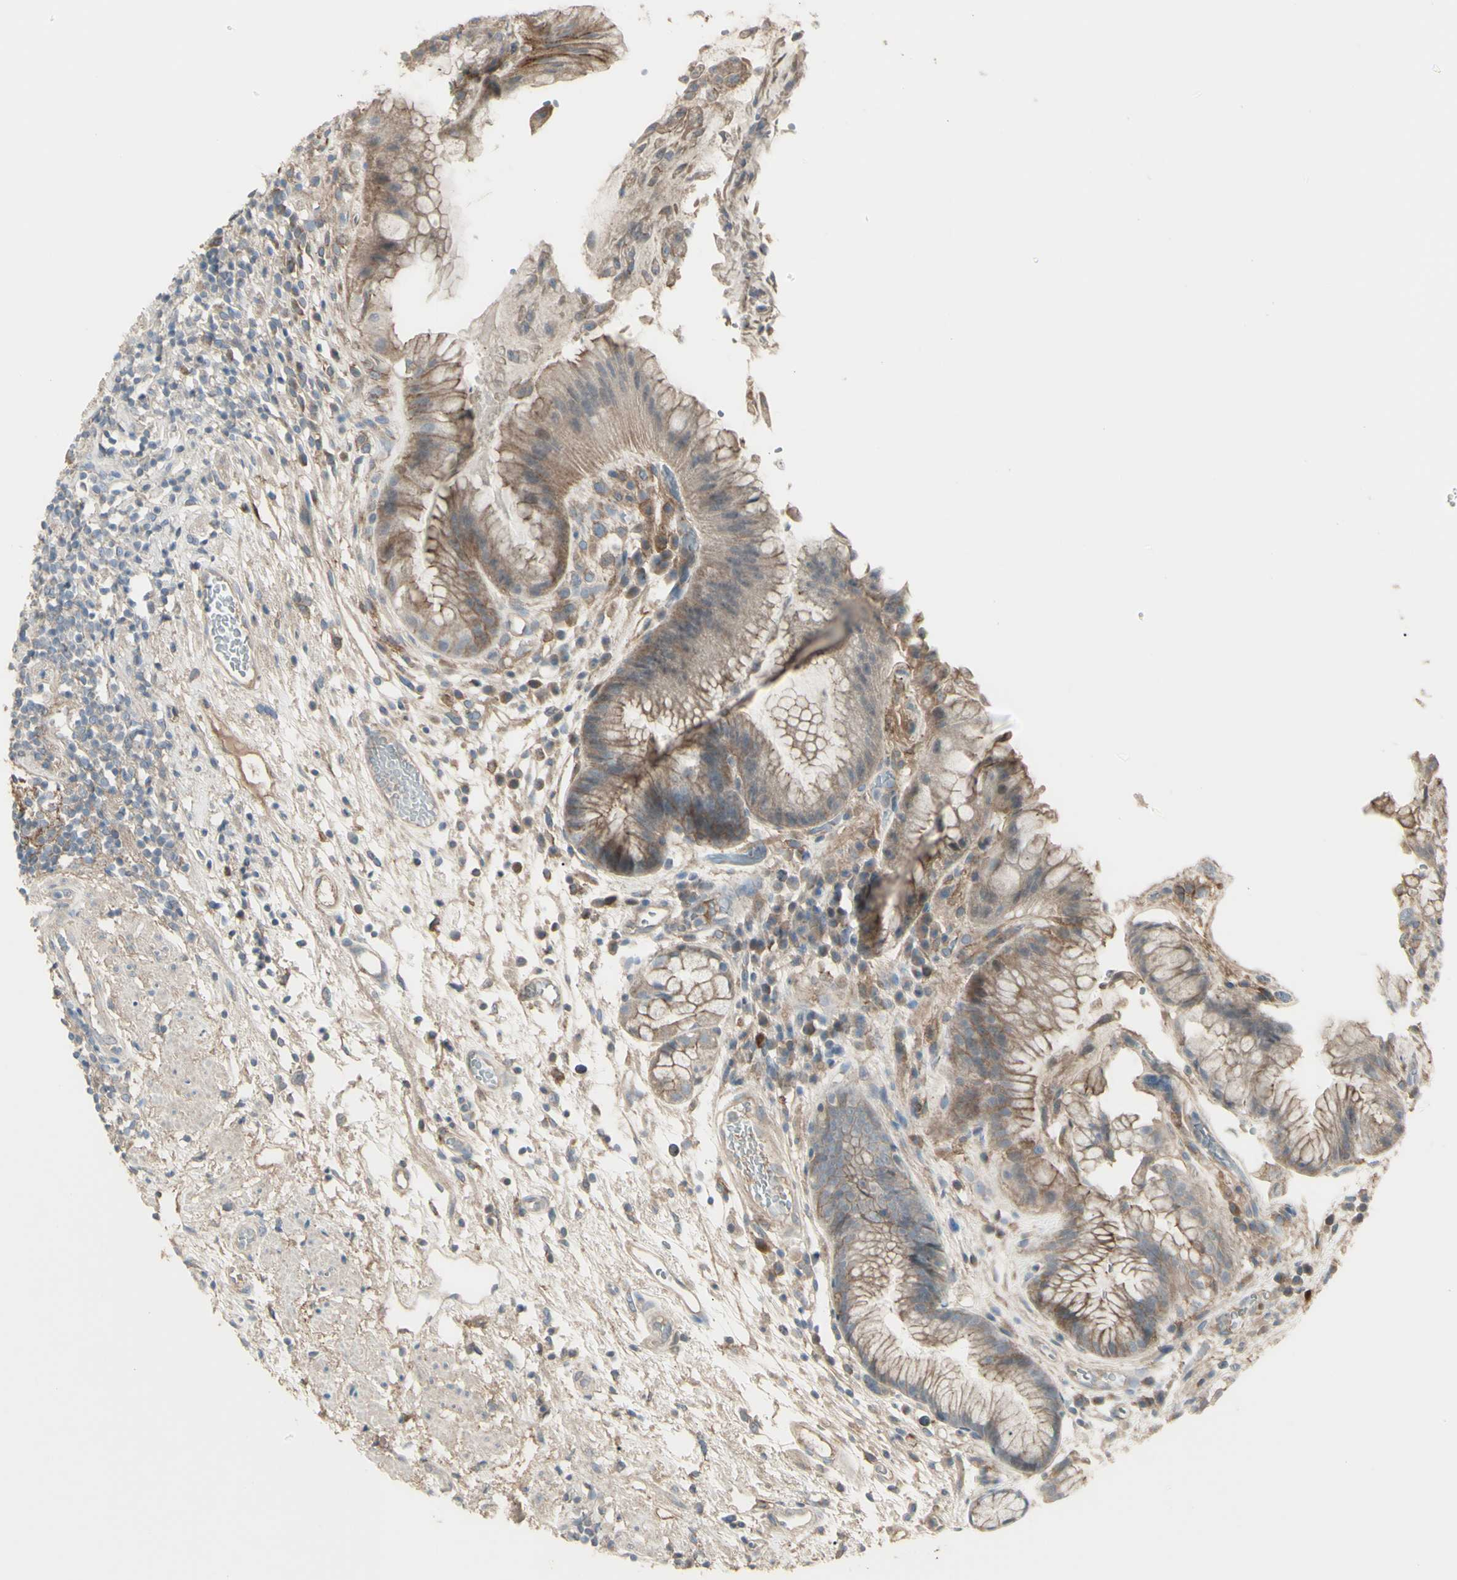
{"staining": {"intensity": "moderate", "quantity": "25%-75%", "location": "cytoplasmic/membranous"}, "tissue": "stomach", "cell_type": "Glandular cells", "image_type": "normal", "snomed": [{"axis": "morphology", "description": "Normal tissue, NOS"}, {"axis": "topography", "description": "Stomach, upper"}], "caption": "Protein staining shows moderate cytoplasmic/membranous expression in approximately 25%-75% of glandular cells in benign stomach.", "gene": "CD276", "patient": {"sex": "male", "age": 72}}